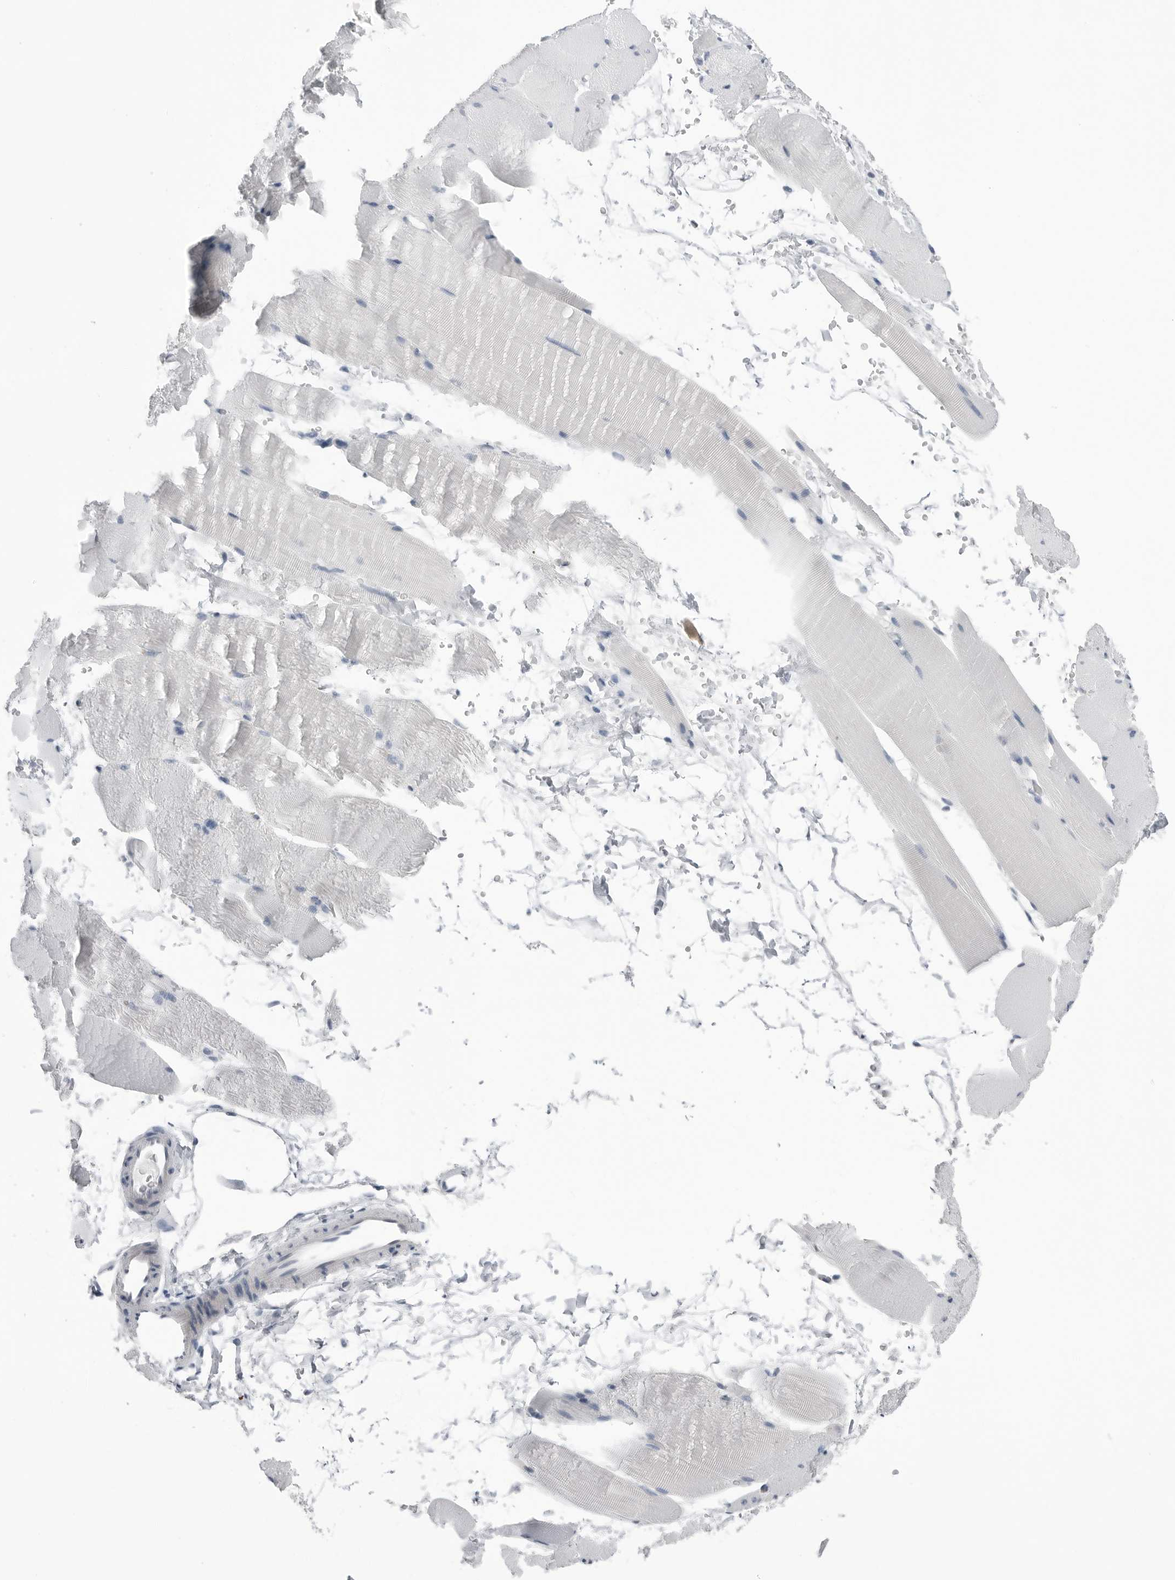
{"staining": {"intensity": "negative", "quantity": "none", "location": "none"}, "tissue": "skeletal muscle", "cell_type": "Myocytes", "image_type": "normal", "snomed": [{"axis": "morphology", "description": "Normal tissue, NOS"}, {"axis": "topography", "description": "Skeletal muscle"}, {"axis": "topography", "description": "Parathyroid gland"}], "caption": "IHC photomicrograph of unremarkable skeletal muscle: skeletal muscle stained with DAB displays no significant protein expression in myocytes.", "gene": "ABHD12", "patient": {"sex": "female", "age": 37}}